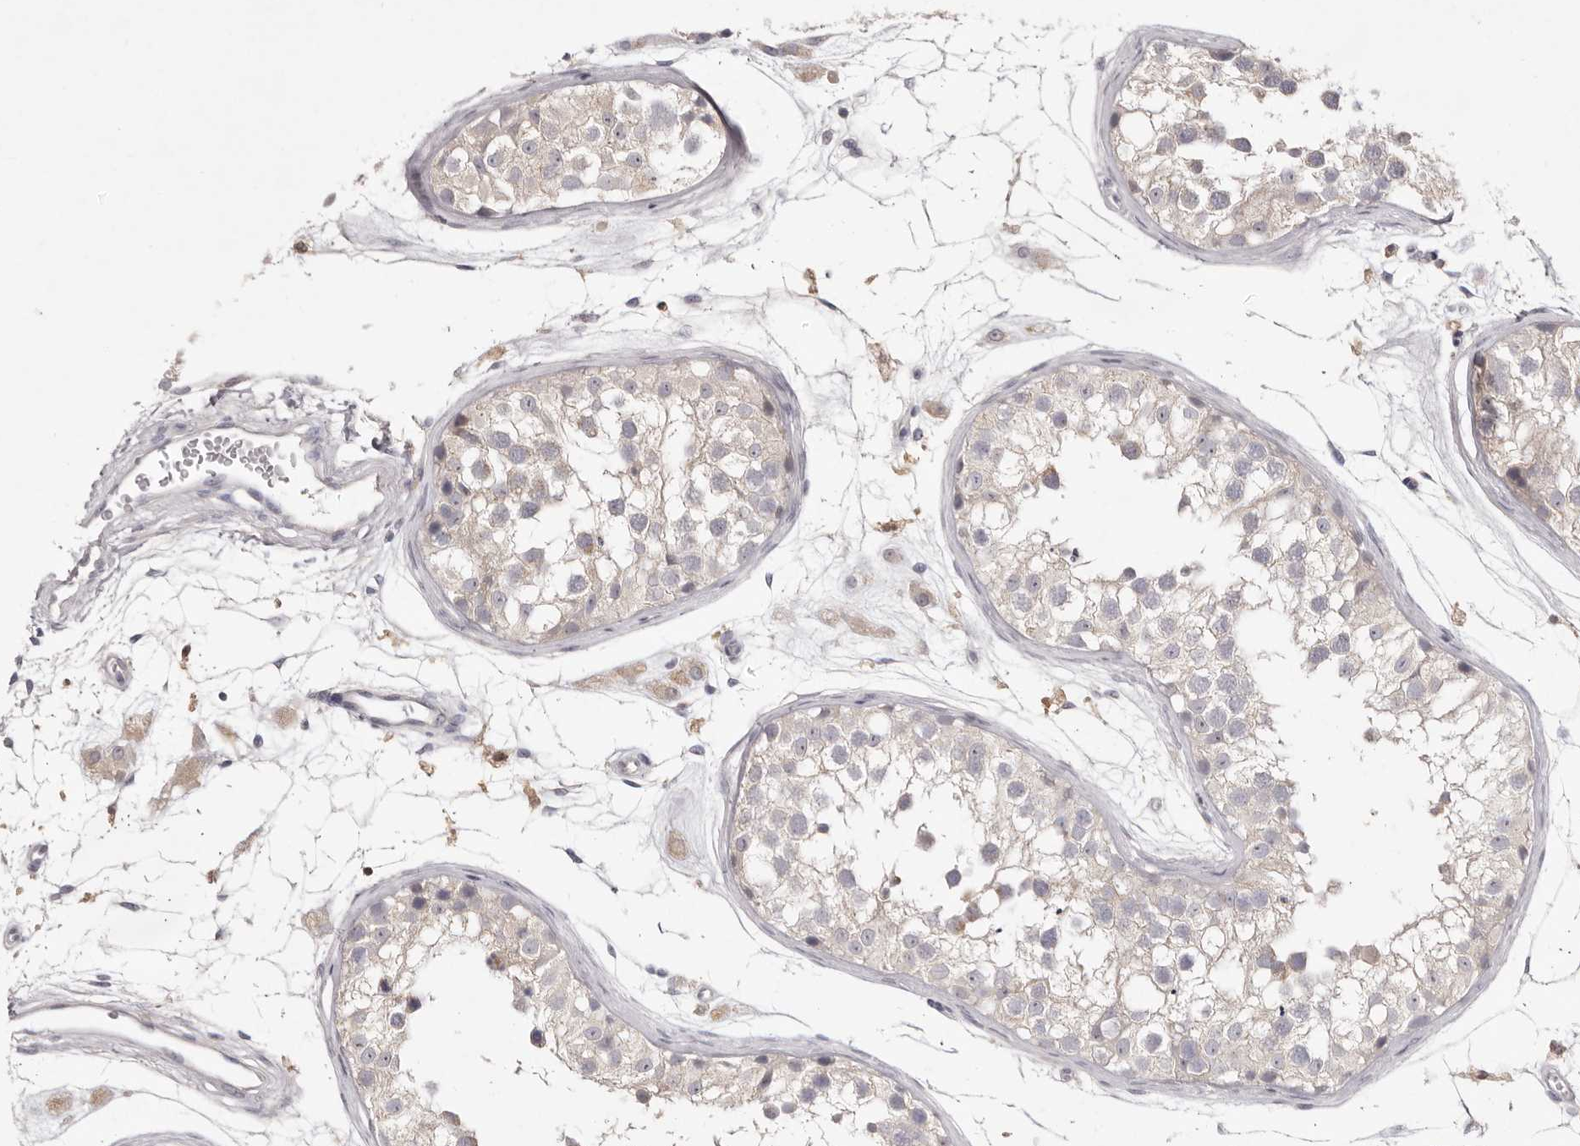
{"staining": {"intensity": "weak", "quantity": "<25%", "location": "cytoplasmic/membranous"}, "tissue": "testis", "cell_type": "Cells in seminiferous ducts", "image_type": "normal", "snomed": [{"axis": "morphology", "description": "Normal tissue, NOS"}, {"axis": "morphology", "description": "Adenocarcinoma, metastatic, NOS"}, {"axis": "topography", "description": "Testis"}], "caption": "This is an immunohistochemistry (IHC) histopathology image of unremarkable testis. There is no staining in cells in seminiferous ducts.", "gene": "GPR84", "patient": {"sex": "male", "age": 26}}